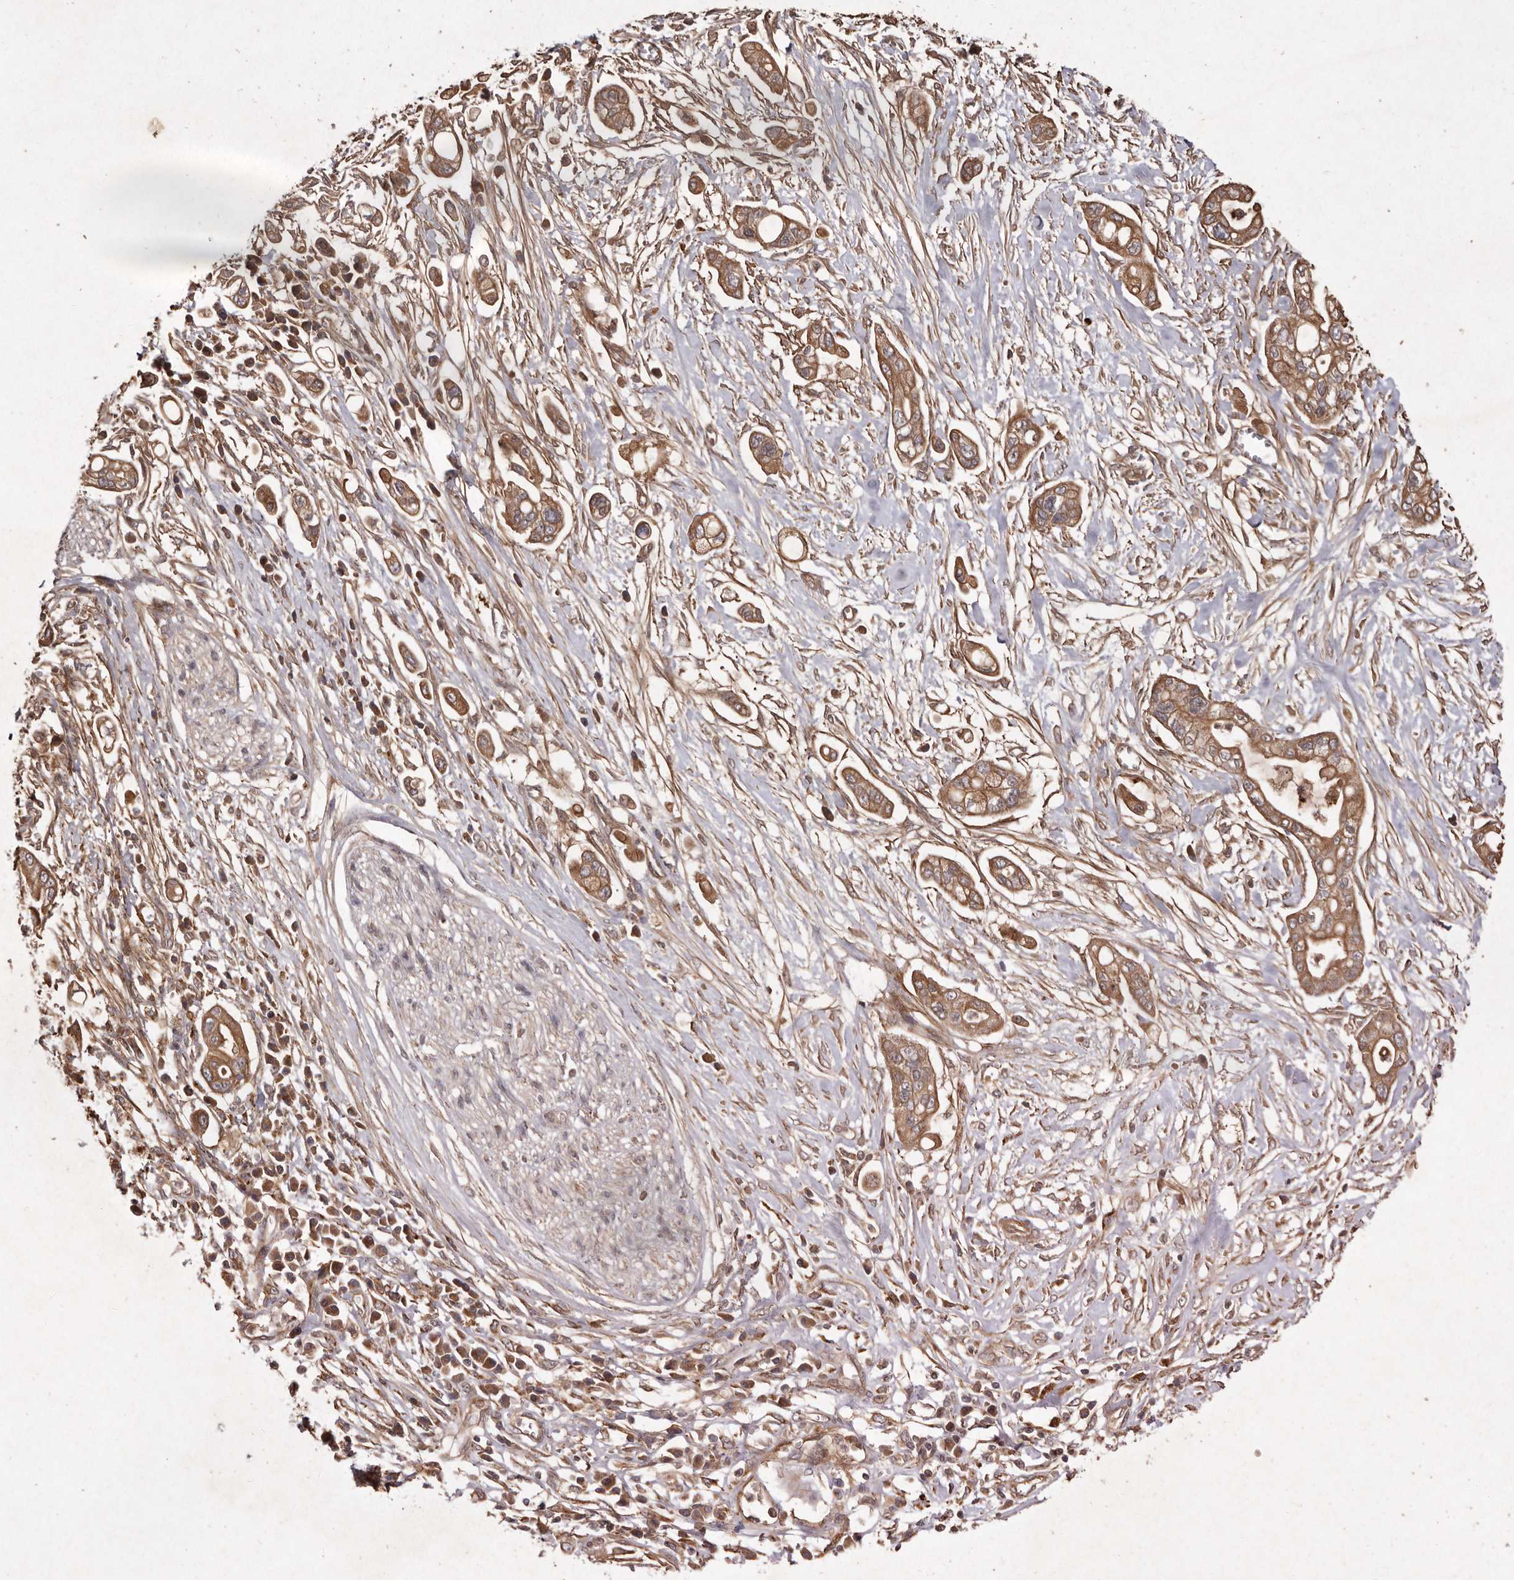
{"staining": {"intensity": "moderate", "quantity": ">75%", "location": "cytoplasmic/membranous"}, "tissue": "pancreatic cancer", "cell_type": "Tumor cells", "image_type": "cancer", "snomed": [{"axis": "morphology", "description": "Adenocarcinoma, NOS"}, {"axis": "topography", "description": "Pancreas"}], "caption": "Moderate cytoplasmic/membranous expression is appreciated in about >75% of tumor cells in pancreatic adenocarcinoma. (DAB (3,3'-diaminobenzidine) IHC, brown staining for protein, blue staining for nuclei).", "gene": "SEMA3A", "patient": {"sex": "male", "age": 68}}